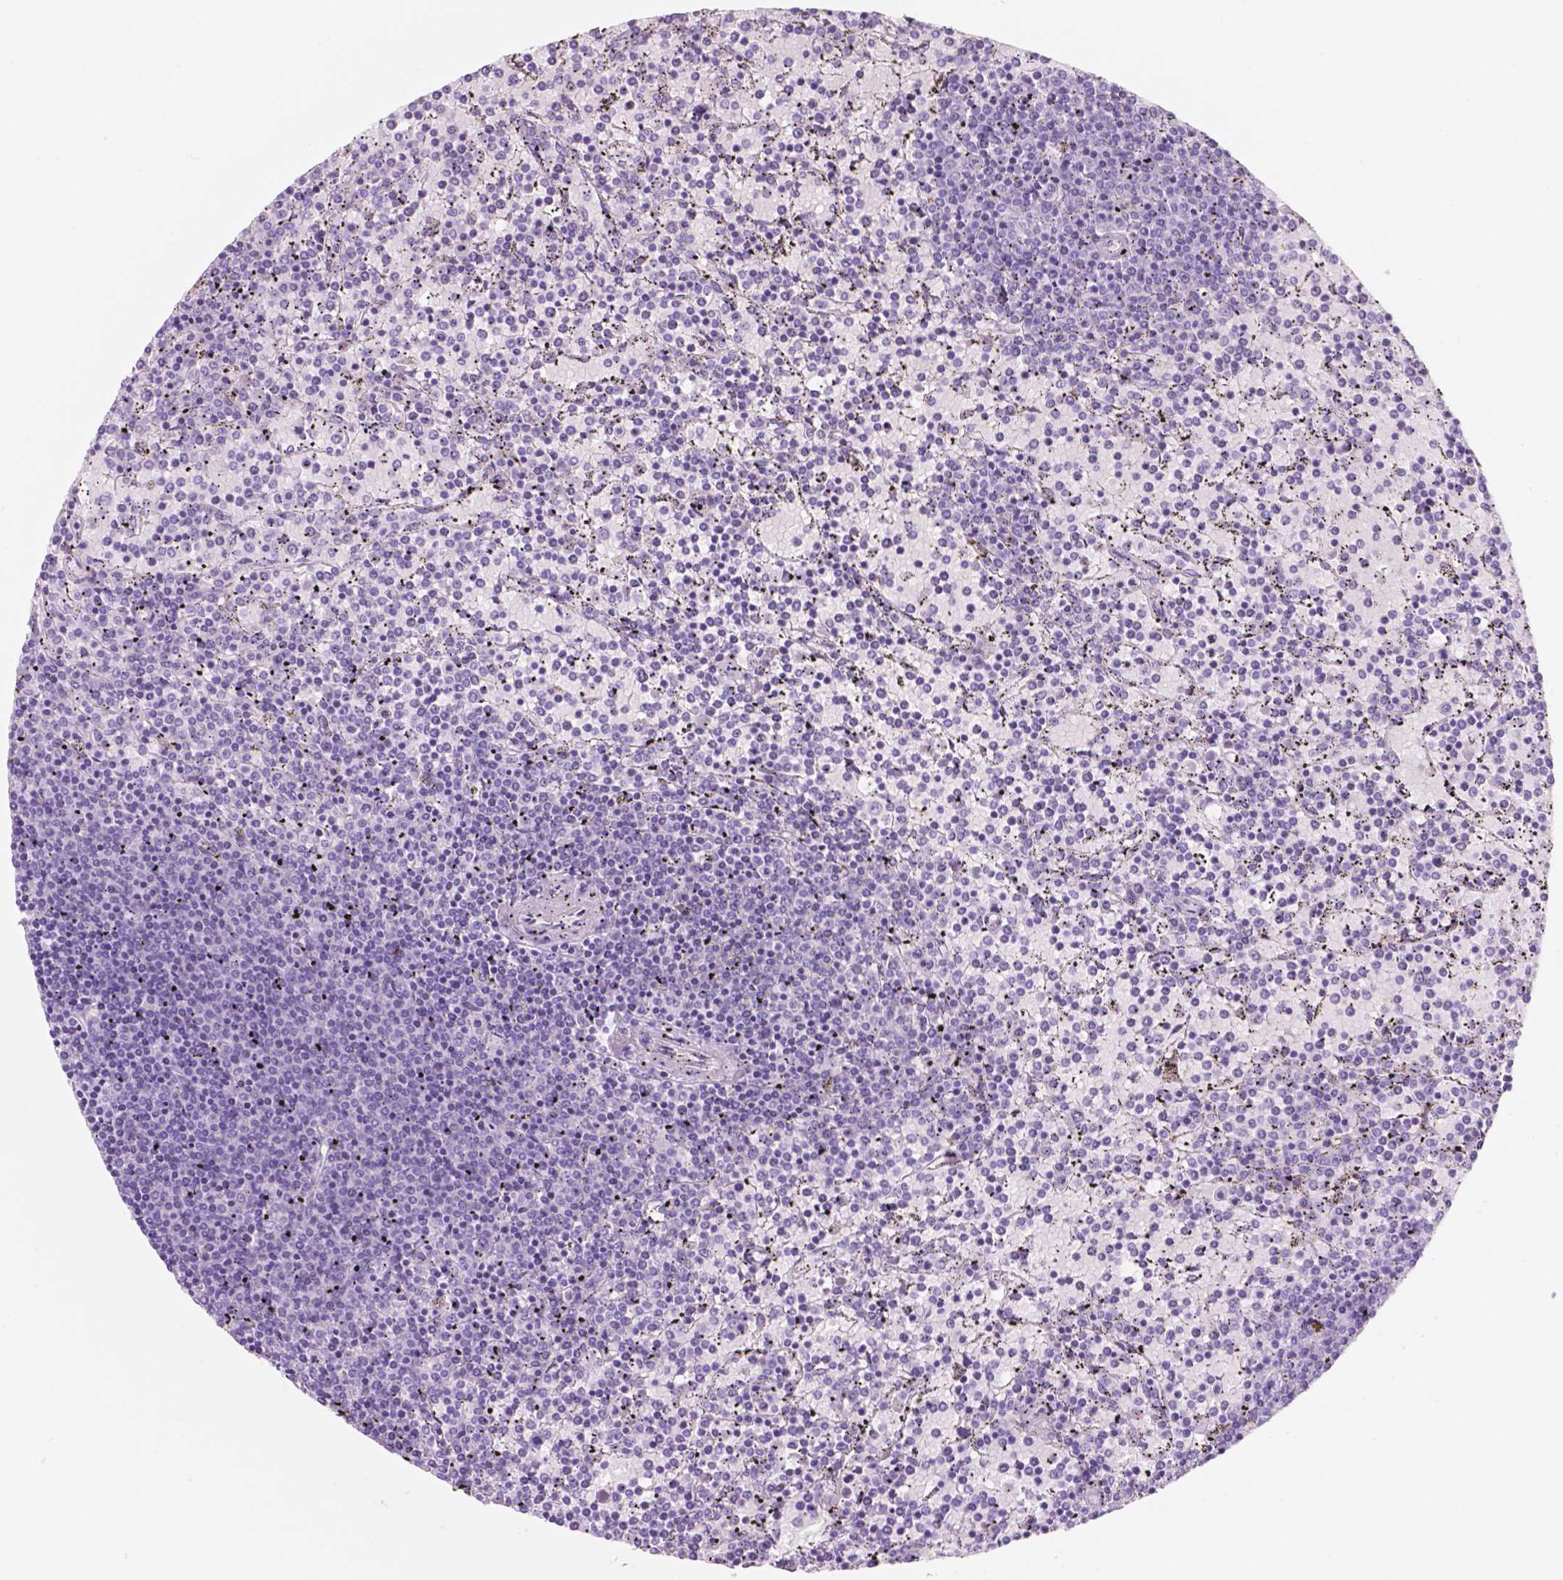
{"staining": {"intensity": "negative", "quantity": "none", "location": "none"}, "tissue": "lymphoma", "cell_type": "Tumor cells", "image_type": "cancer", "snomed": [{"axis": "morphology", "description": "Malignant lymphoma, non-Hodgkin's type, Low grade"}, {"axis": "topography", "description": "Spleen"}], "caption": "DAB immunohistochemical staining of low-grade malignant lymphoma, non-Hodgkin's type exhibits no significant positivity in tumor cells.", "gene": "CUZD1", "patient": {"sex": "female", "age": 77}}